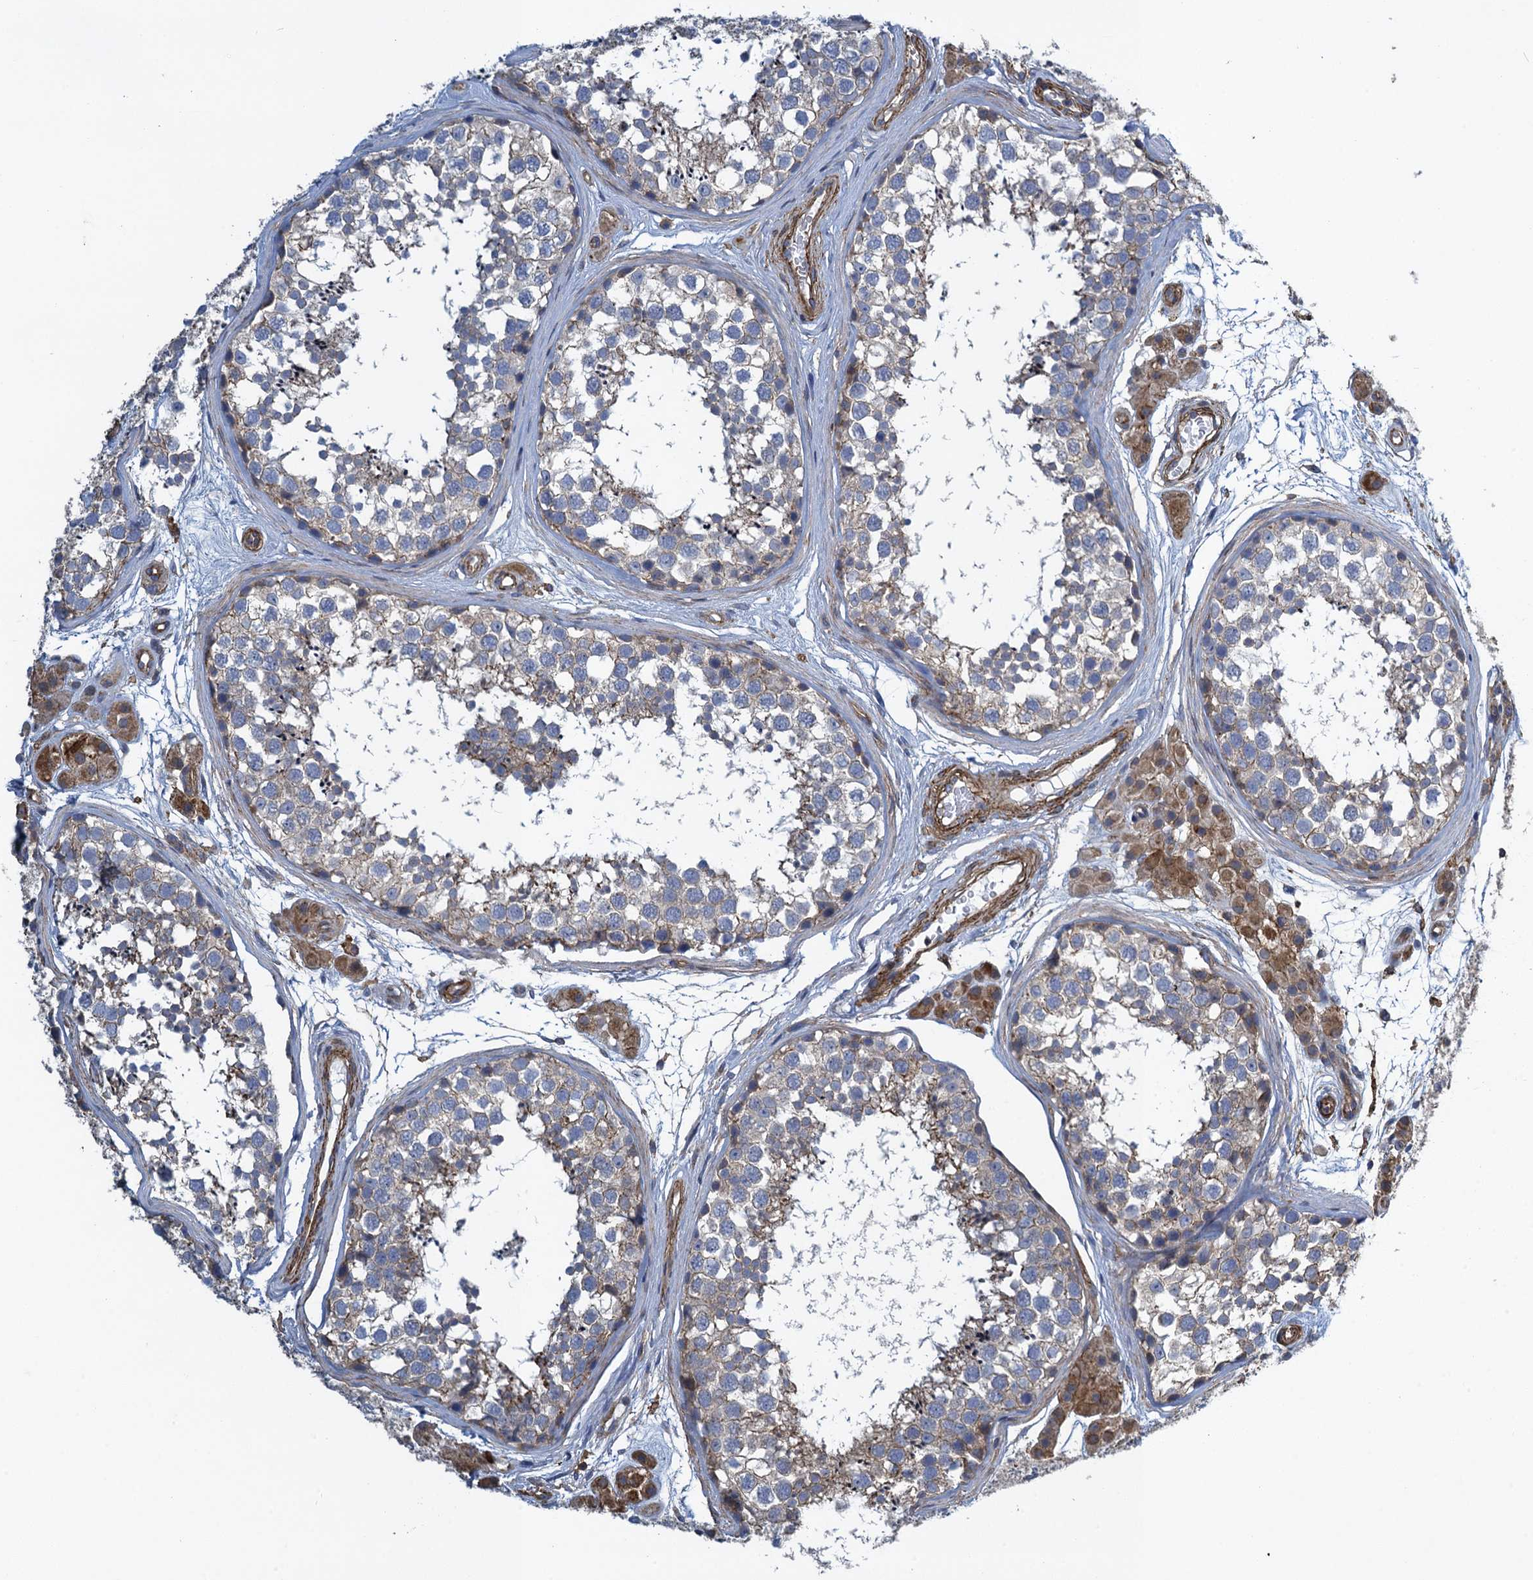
{"staining": {"intensity": "weak", "quantity": "<25%", "location": "cytoplasmic/membranous"}, "tissue": "testis", "cell_type": "Cells in seminiferous ducts", "image_type": "normal", "snomed": [{"axis": "morphology", "description": "Normal tissue, NOS"}, {"axis": "topography", "description": "Testis"}], "caption": "The micrograph displays no staining of cells in seminiferous ducts in unremarkable testis.", "gene": "PROSER2", "patient": {"sex": "male", "age": 56}}